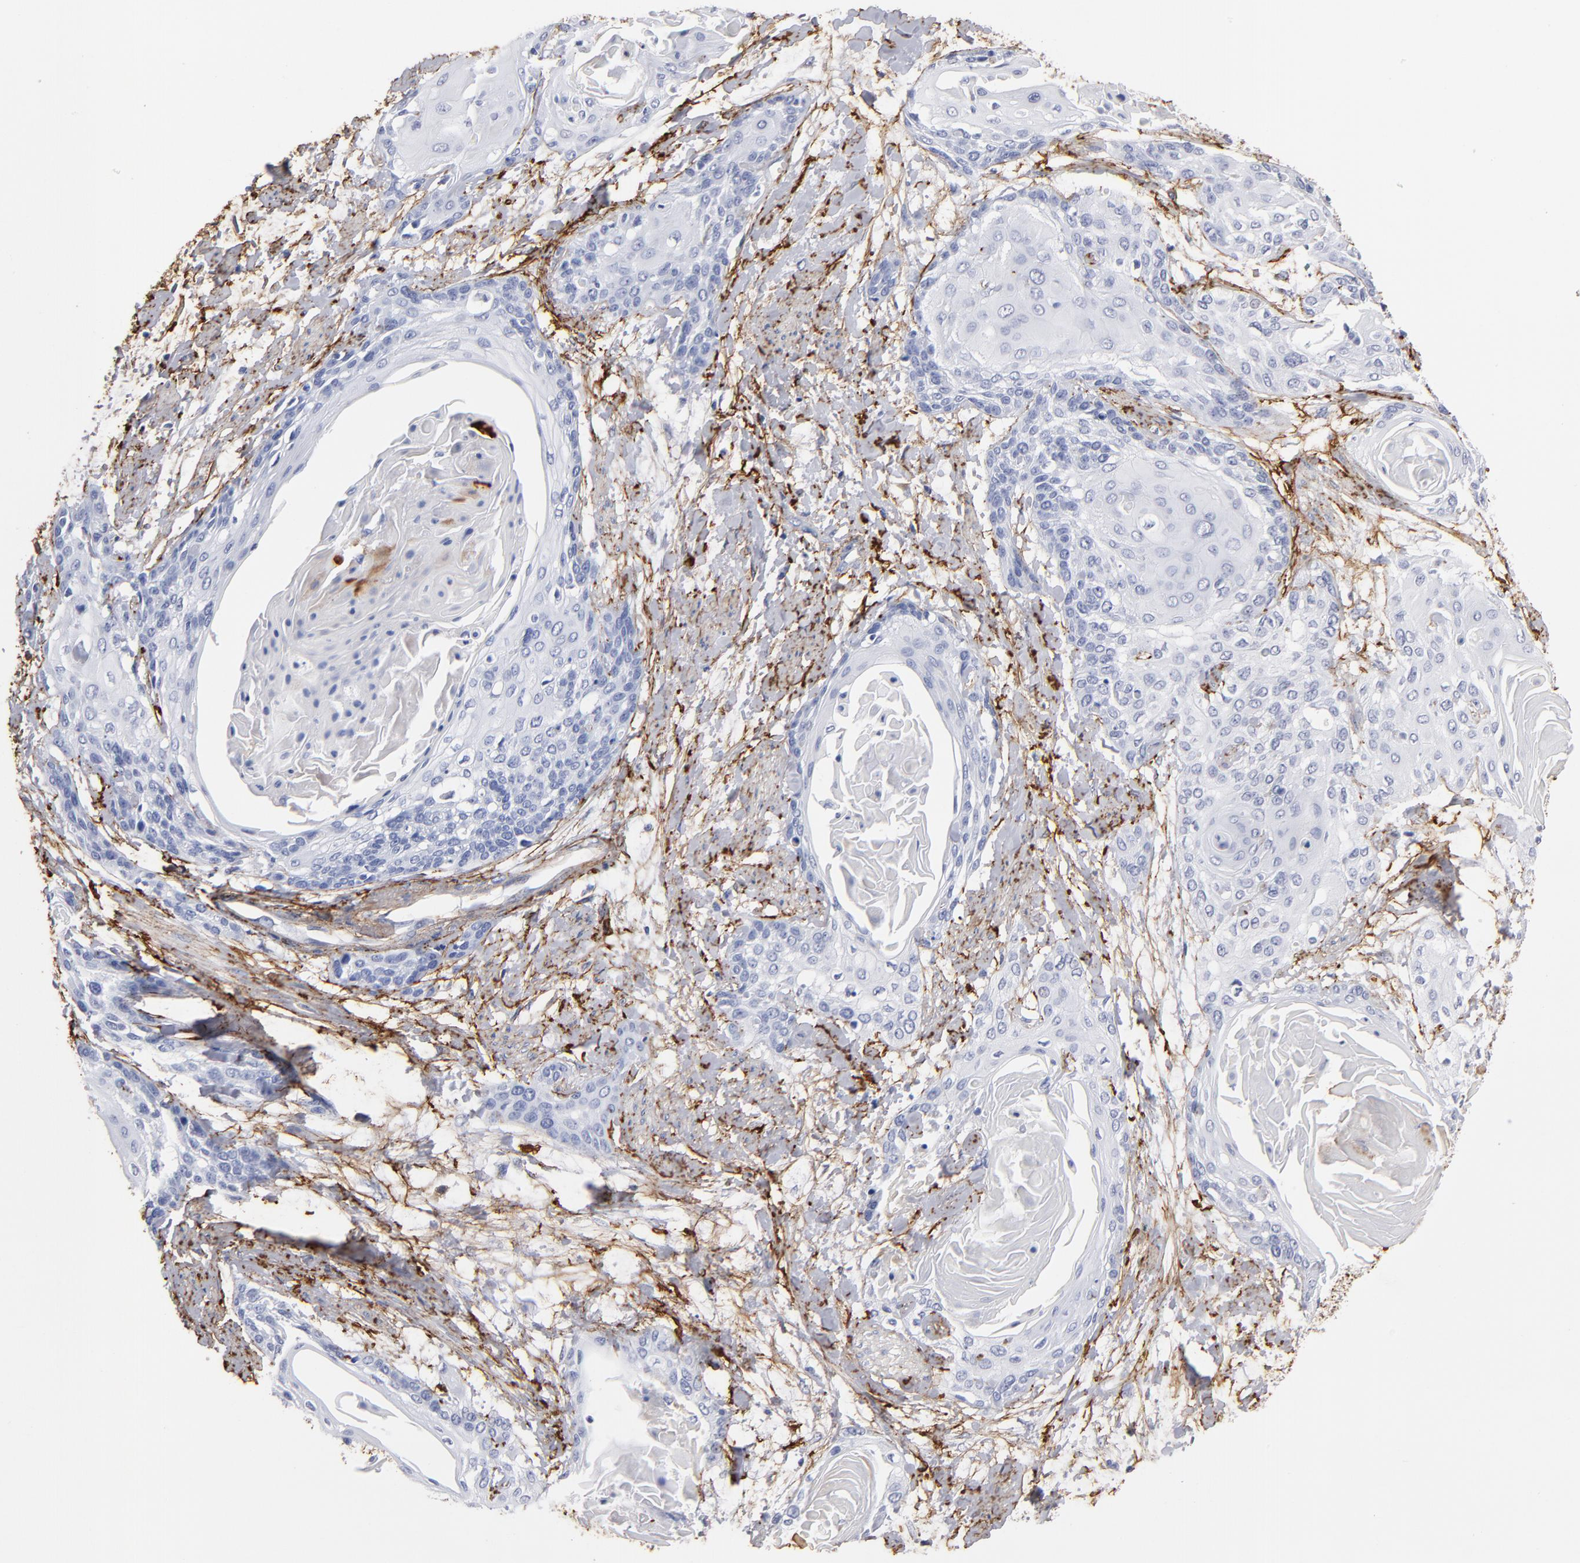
{"staining": {"intensity": "negative", "quantity": "none", "location": "none"}, "tissue": "cervical cancer", "cell_type": "Tumor cells", "image_type": "cancer", "snomed": [{"axis": "morphology", "description": "Squamous cell carcinoma, NOS"}, {"axis": "topography", "description": "Cervix"}], "caption": "This image is of cervical cancer stained with immunohistochemistry (IHC) to label a protein in brown with the nuclei are counter-stained blue. There is no positivity in tumor cells. (Stains: DAB immunohistochemistry with hematoxylin counter stain, Microscopy: brightfield microscopy at high magnification).", "gene": "EMILIN1", "patient": {"sex": "female", "age": 57}}